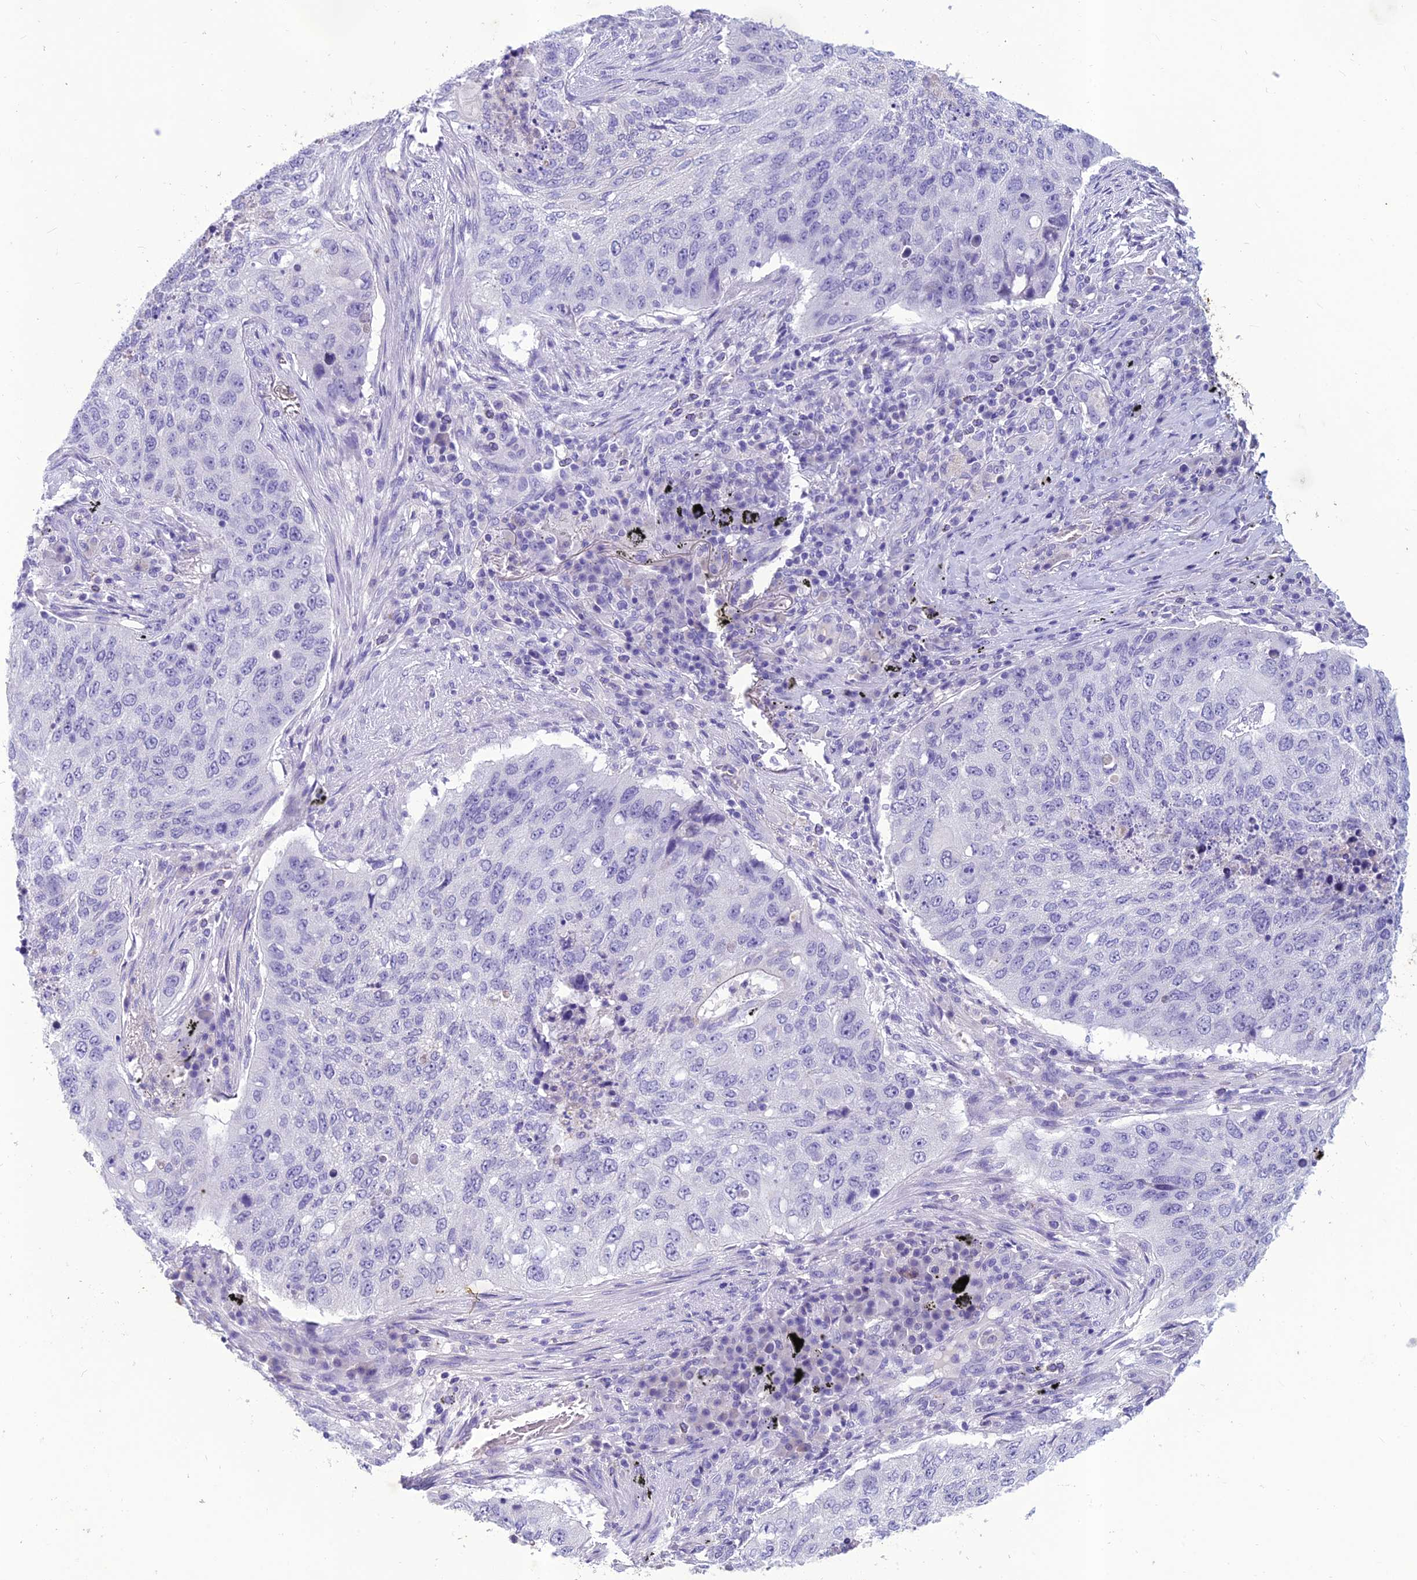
{"staining": {"intensity": "negative", "quantity": "none", "location": "none"}, "tissue": "lung cancer", "cell_type": "Tumor cells", "image_type": "cancer", "snomed": [{"axis": "morphology", "description": "Squamous cell carcinoma, NOS"}, {"axis": "topography", "description": "Lung"}], "caption": "The image demonstrates no staining of tumor cells in squamous cell carcinoma (lung).", "gene": "IFT172", "patient": {"sex": "female", "age": 63}}